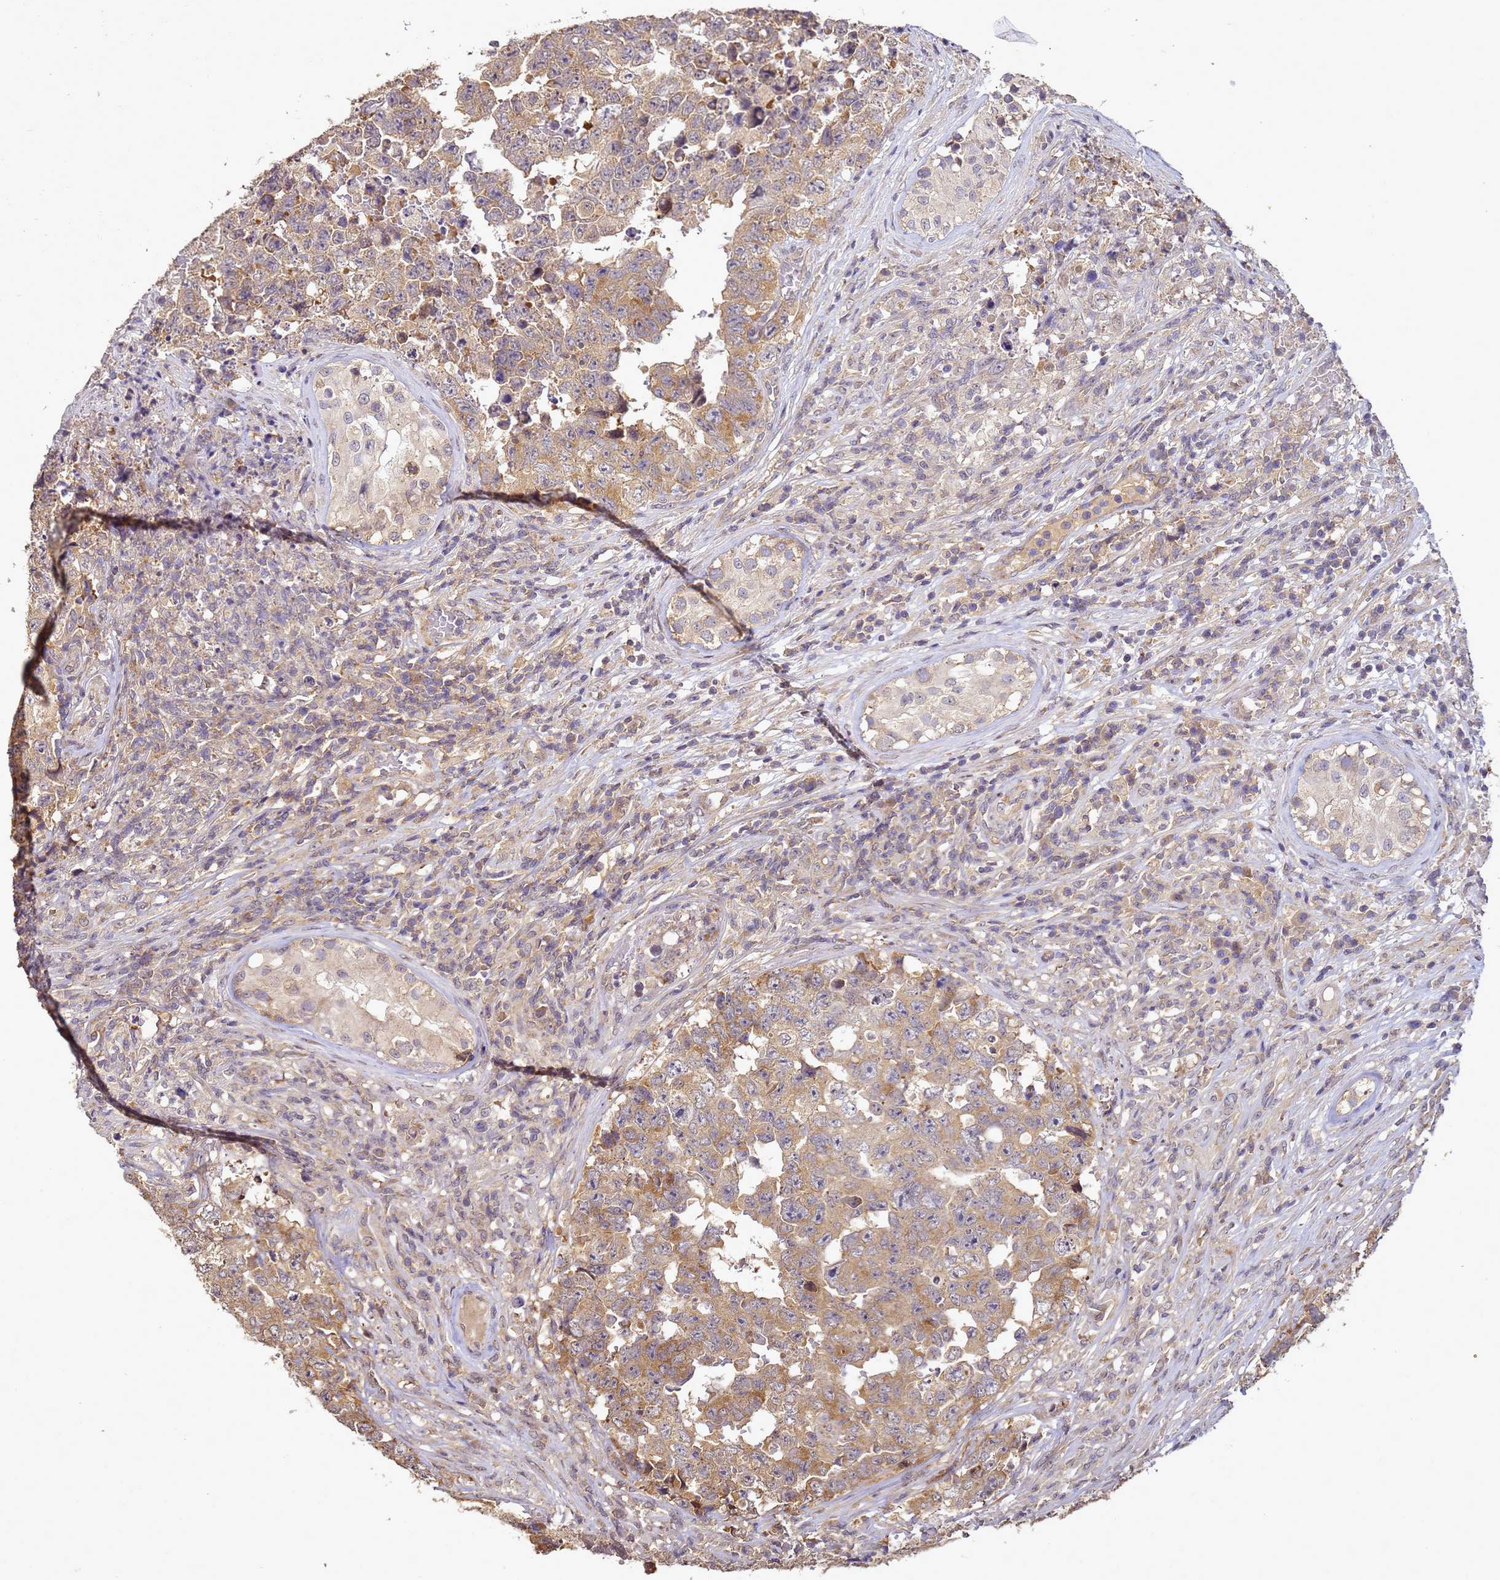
{"staining": {"intensity": "moderate", "quantity": ">75%", "location": "cytoplasmic/membranous"}, "tissue": "testis cancer", "cell_type": "Tumor cells", "image_type": "cancer", "snomed": [{"axis": "morphology", "description": "Normal tissue, NOS"}, {"axis": "morphology", "description": "Carcinoma, Embryonal, NOS"}, {"axis": "topography", "description": "Testis"}, {"axis": "topography", "description": "Epididymis"}], "caption": "Immunohistochemical staining of embryonal carcinoma (testis) shows moderate cytoplasmic/membranous protein expression in about >75% of tumor cells.", "gene": "ANKRD17", "patient": {"sex": "male", "age": 25}}